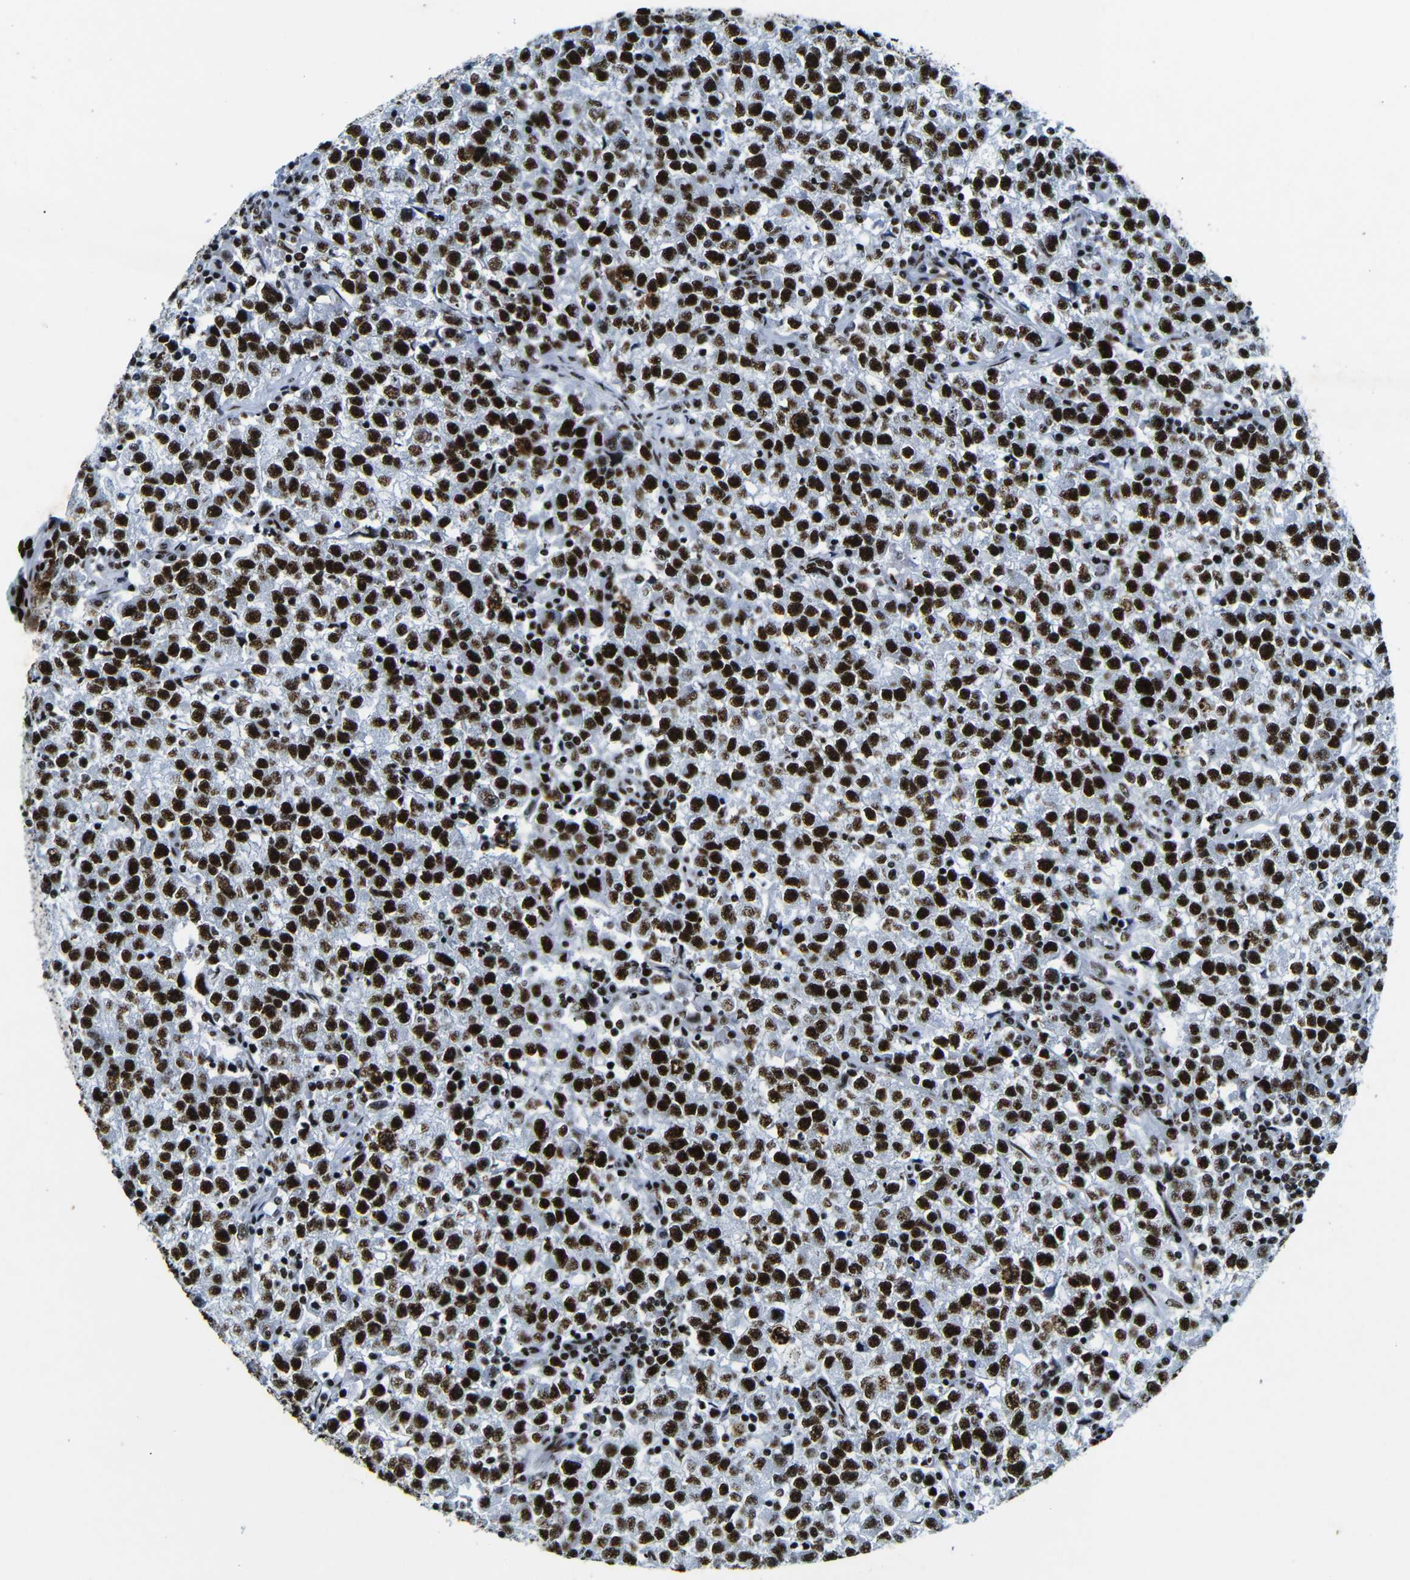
{"staining": {"intensity": "strong", "quantity": ">75%", "location": "nuclear"}, "tissue": "testis cancer", "cell_type": "Tumor cells", "image_type": "cancer", "snomed": [{"axis": "morphology", "description": "Seminoma, NOS"}, {"axis": "topography", "description": "Testis"}], "caption": "Immunohistochemistry (IHC) of seminoma (testis) shows high levels of strong nuclear staining in about >75% of tumor cells.", "gene": "SRSF1", "patient": {"sex": "male", "age": 22}}